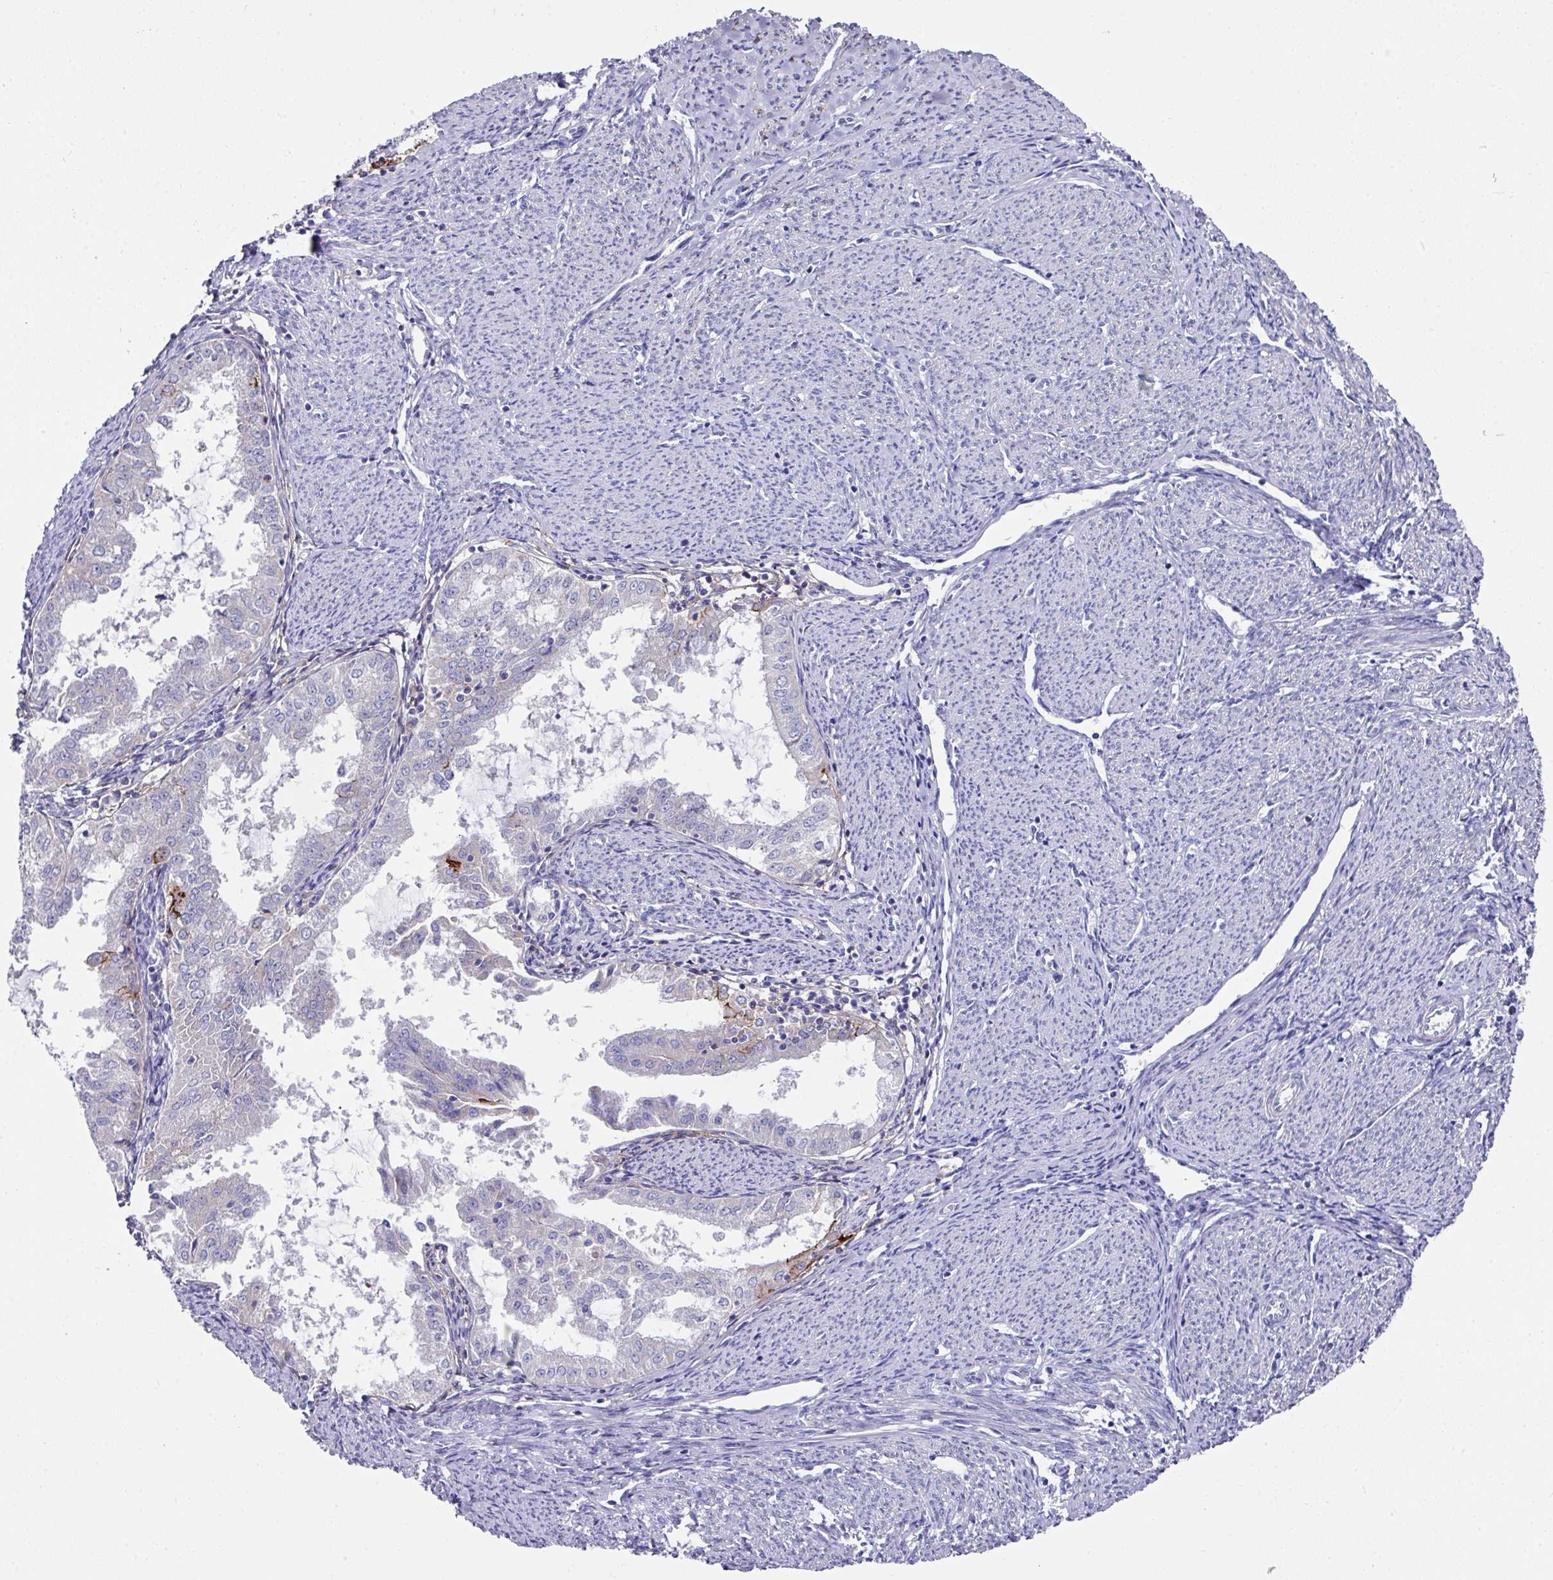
{"staining": {"intensity": "moderate", "quantity": "<25%", "location": "cytoplasmic/membranous"}, "tissue": "endometrial cancer", "cell_type": "Tumor cells", "image_type": "cancer", "snomed": [{"axis": "morphology", "description": "Adenocarcinoma, NOS"}, {"axis": "topography", "description": "Endometrium"}], "caption": "Adenocarcinoma (endometrial) stained with a protein marker shows moderate staining in tumor cells.", "gene": "CLDN1", "patient": {"sex": "female", "age": 70}}